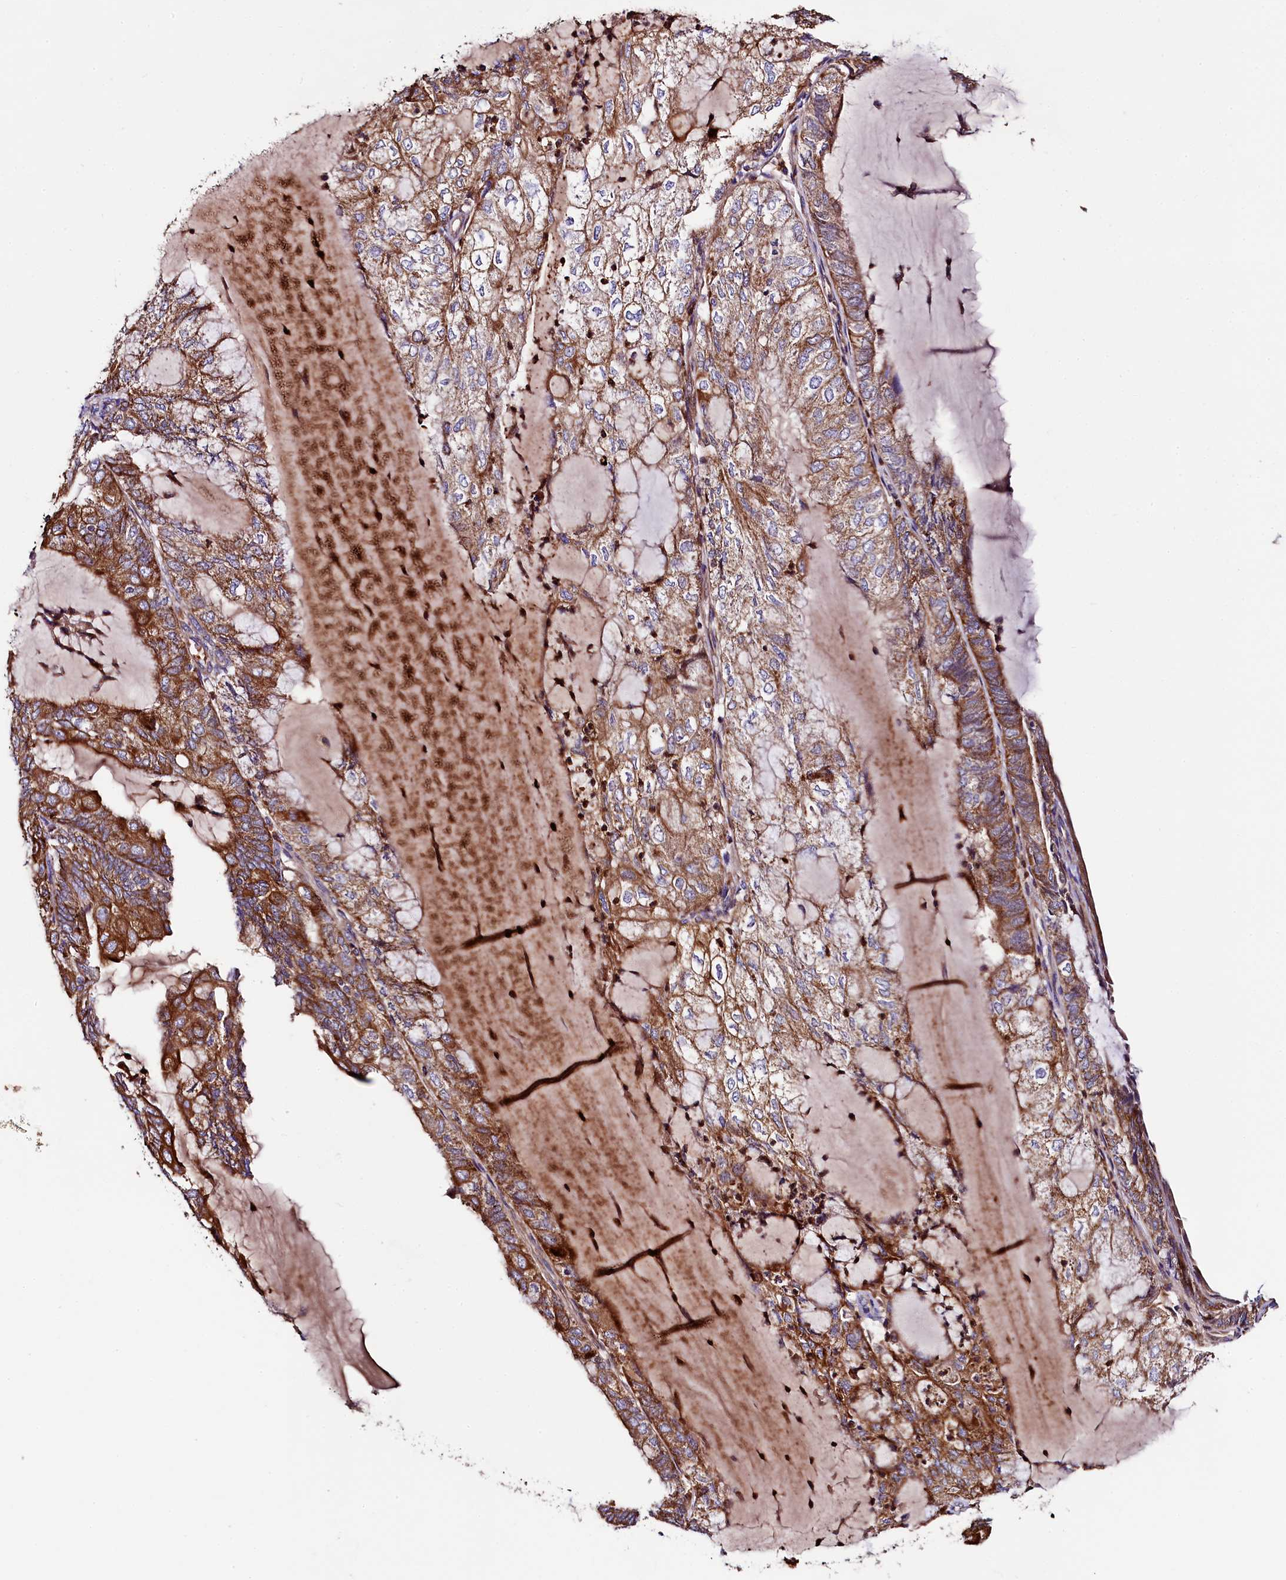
{"staining": {"intensity": "strong", "quantity": ">75%", "location": "cytoplasmic/membranous"}, "tissue": "endometrial cancer", "cell_type": "Tumor cells", "image_type": "cancer", "snomed": [{"axis": "morphology", "description": "Adenocarcinoma, NOS"}, {"axis": "topography", "description": "Endometrium"}], "caption": "An image of endometrial cancer (adenocarcinoma) stained for a protein exhibits strong cytoplasmic/membranous brown staining in tumor cells. Immunohistochemistry stains the protein of interest in brown and the nuclei are stained blue.", "gene": "CLYBL", "patient": {"sex": "female", "age": 81}}